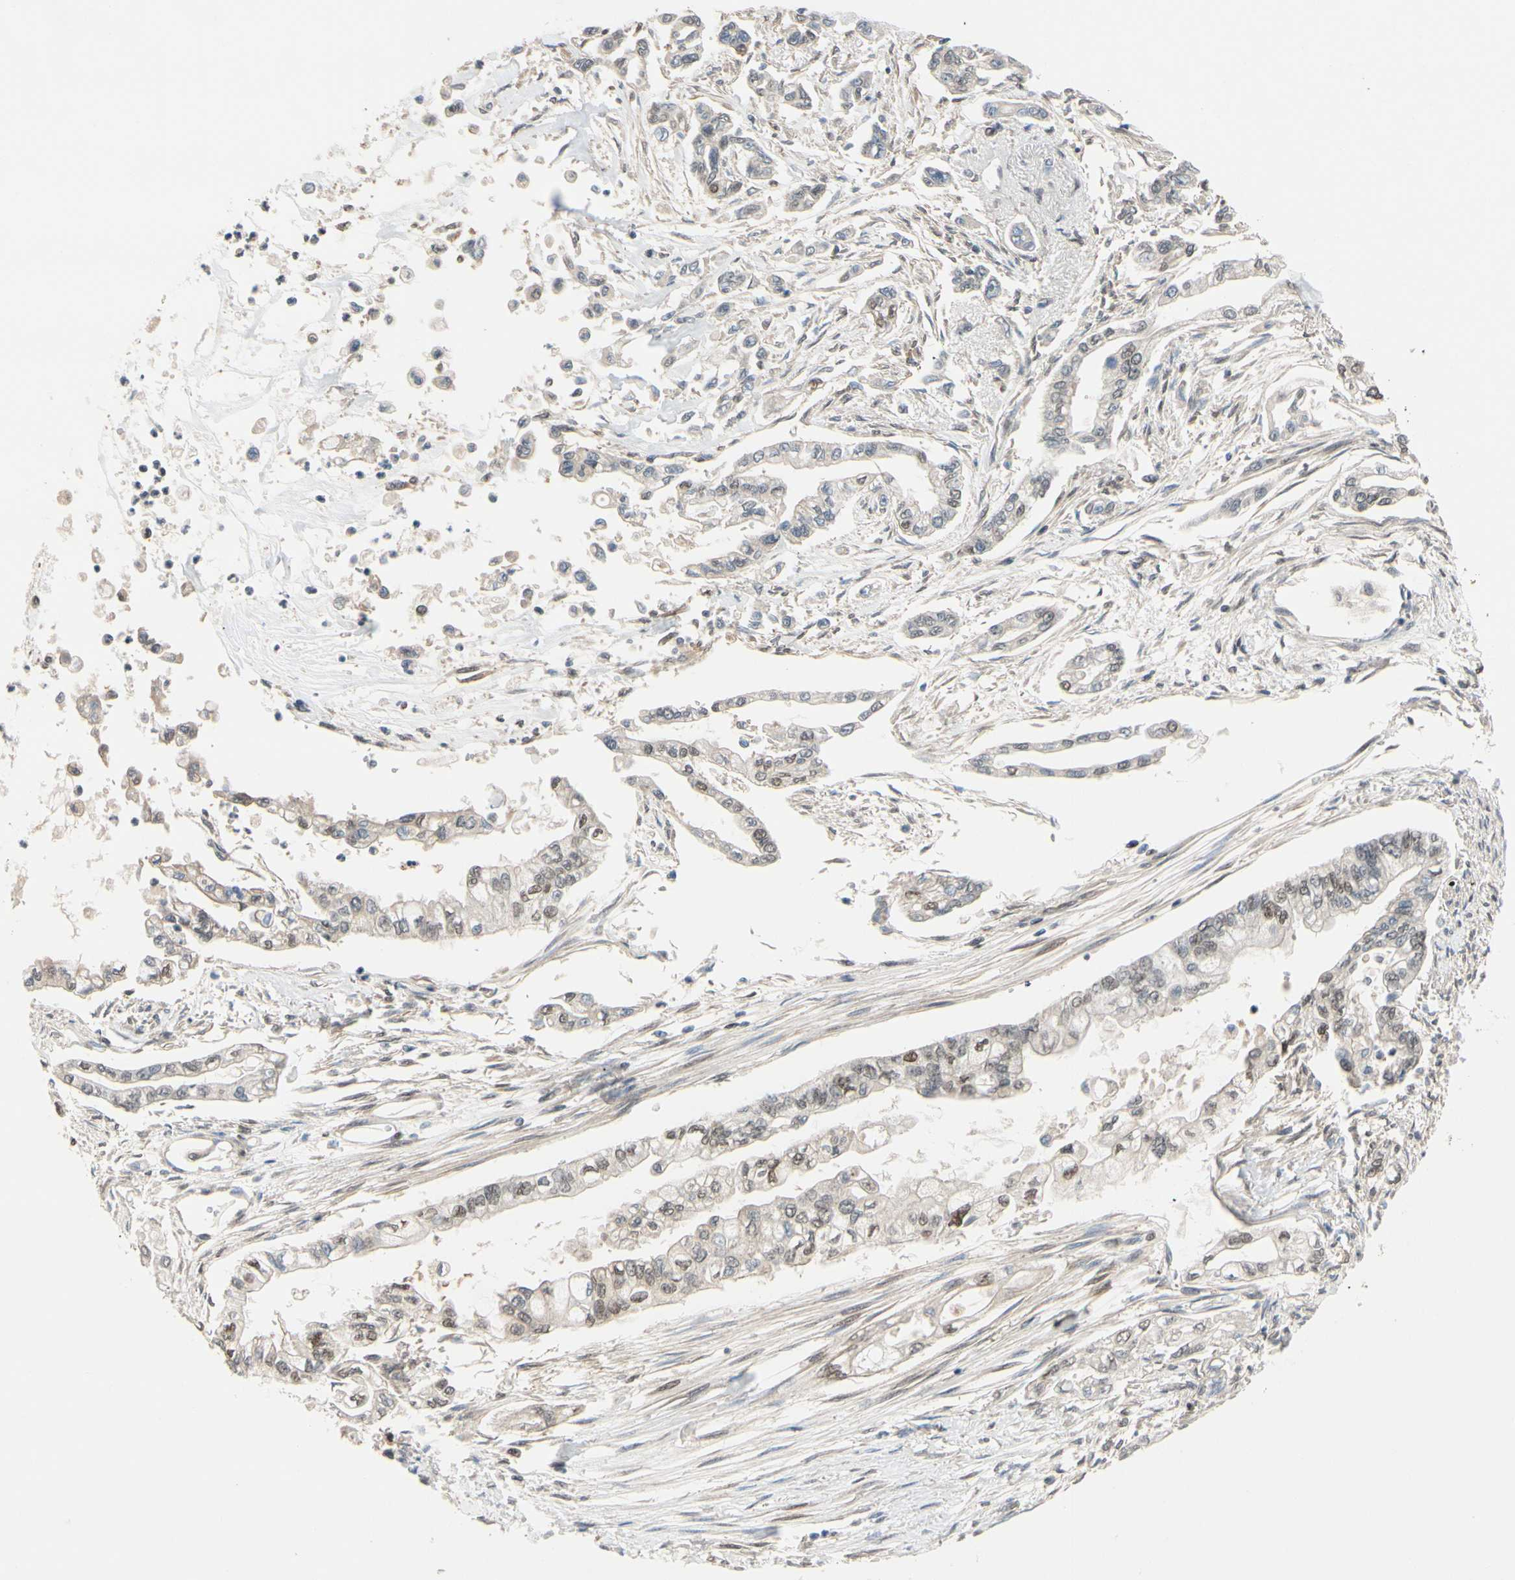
{"staining": {"intensity": "weak", "quantity": "25%-75%", "location": "nuclear"}, "tissue": "pancreatic cancer", "cell_type": "Tumor cells", "image_type": "cancer", "snomed": [{"axis": "morphology", "description": "Normal tissue, NOS"}, {"axis": "topography", "description": "Pancreas"}], "caption": "Pancreatic cancer stained for a protein reveals weak nuclear positivity in tumor cells.", "gene": "TAF4", "patient": {"sex": "male", "age": 42}}